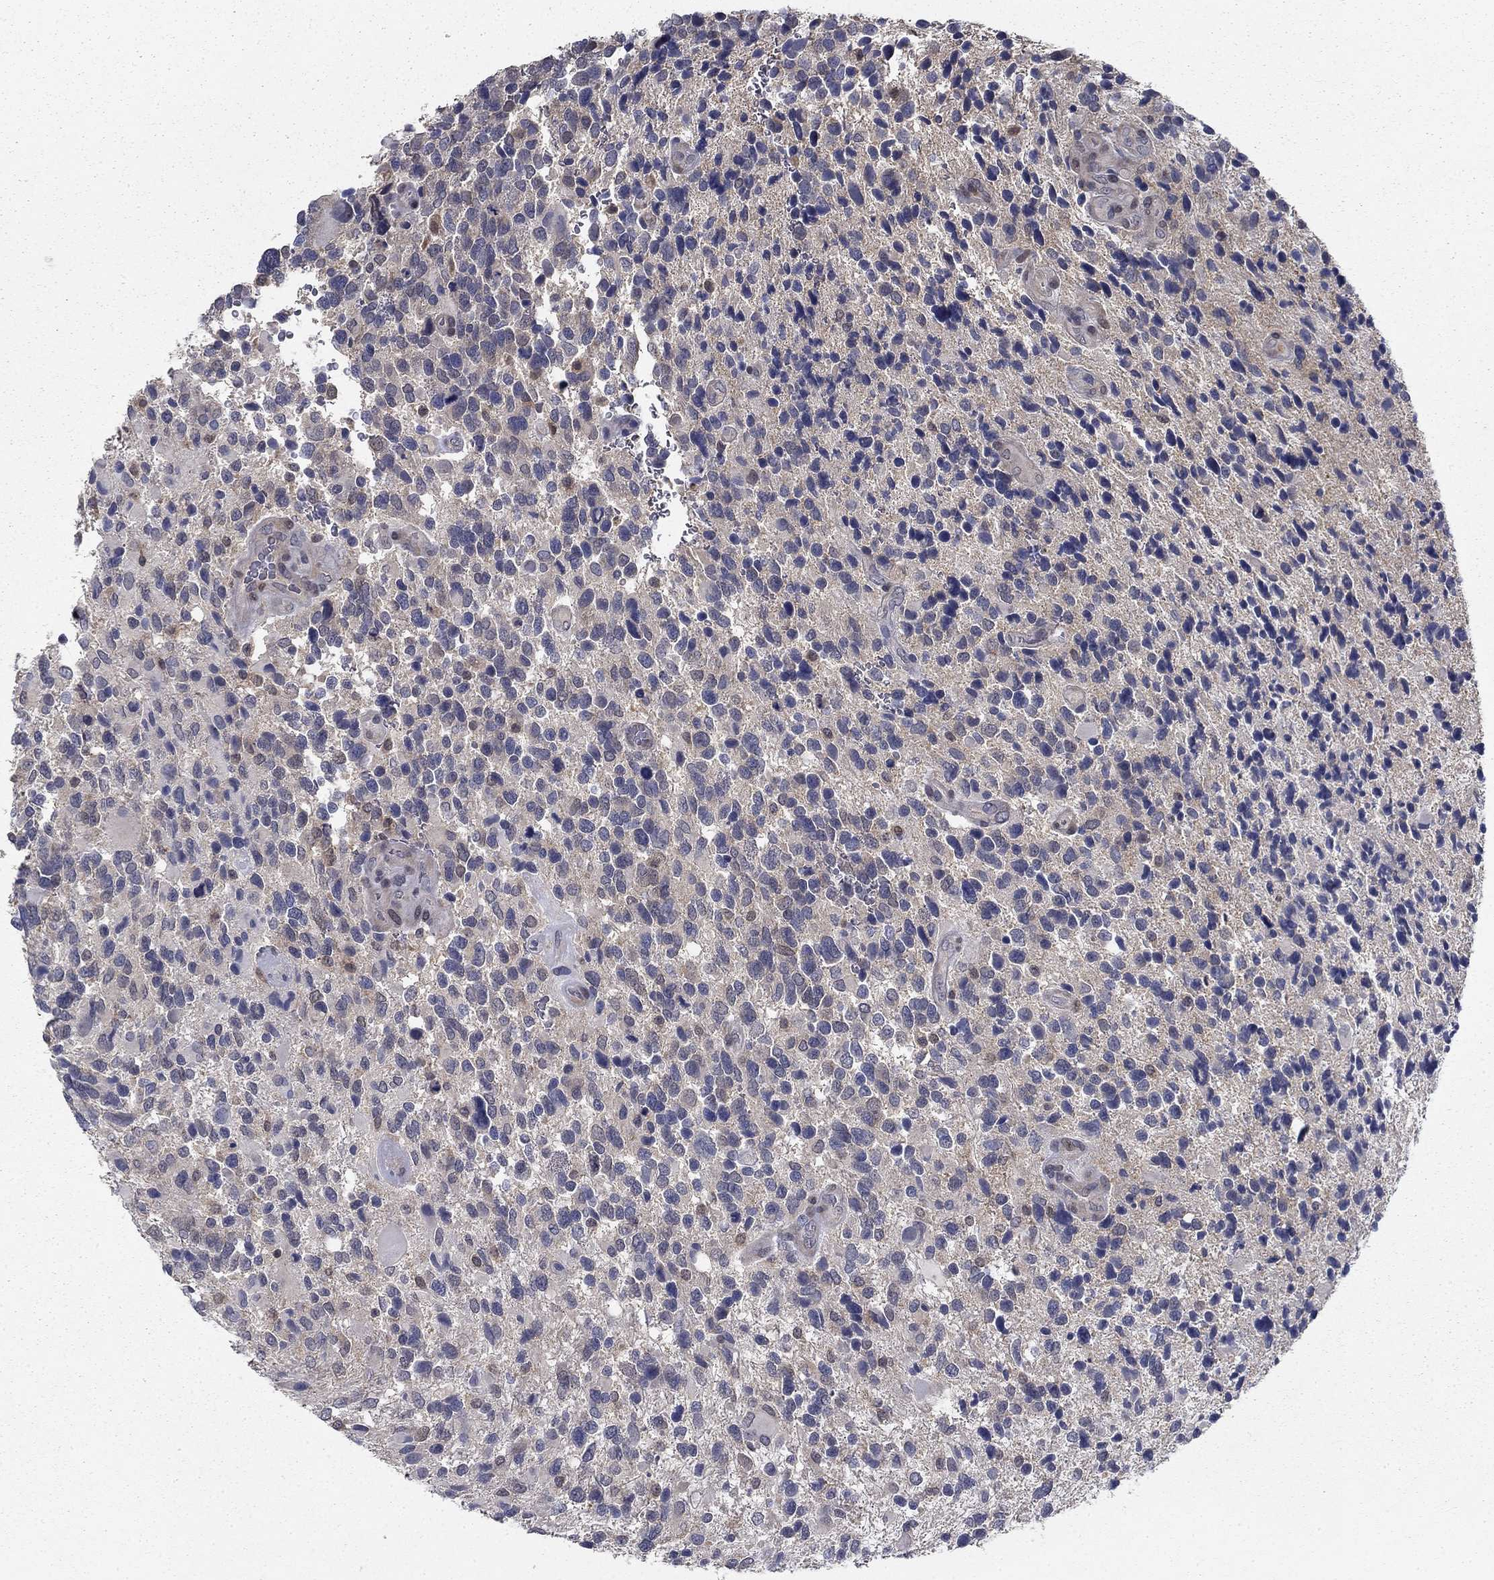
{"staining": {"intensity": "negative", "quantity": "none", "location": "none"}, "tissue": "glioma", "cell_type": "Tumor cells", "image_type": "cancer", "snomed": [{"axis": "morphology", "description": "Glioma, malignant, Low grade"}, {"axis": "topography", "description": "Brain"}], "caption": "This is a photomicrograph of immunohistochemistry (IHC) staining of glioma, which shows no staining in tumor cells.", "gene": "NIT2", "patient": {"sex": "female", "age": 32}}